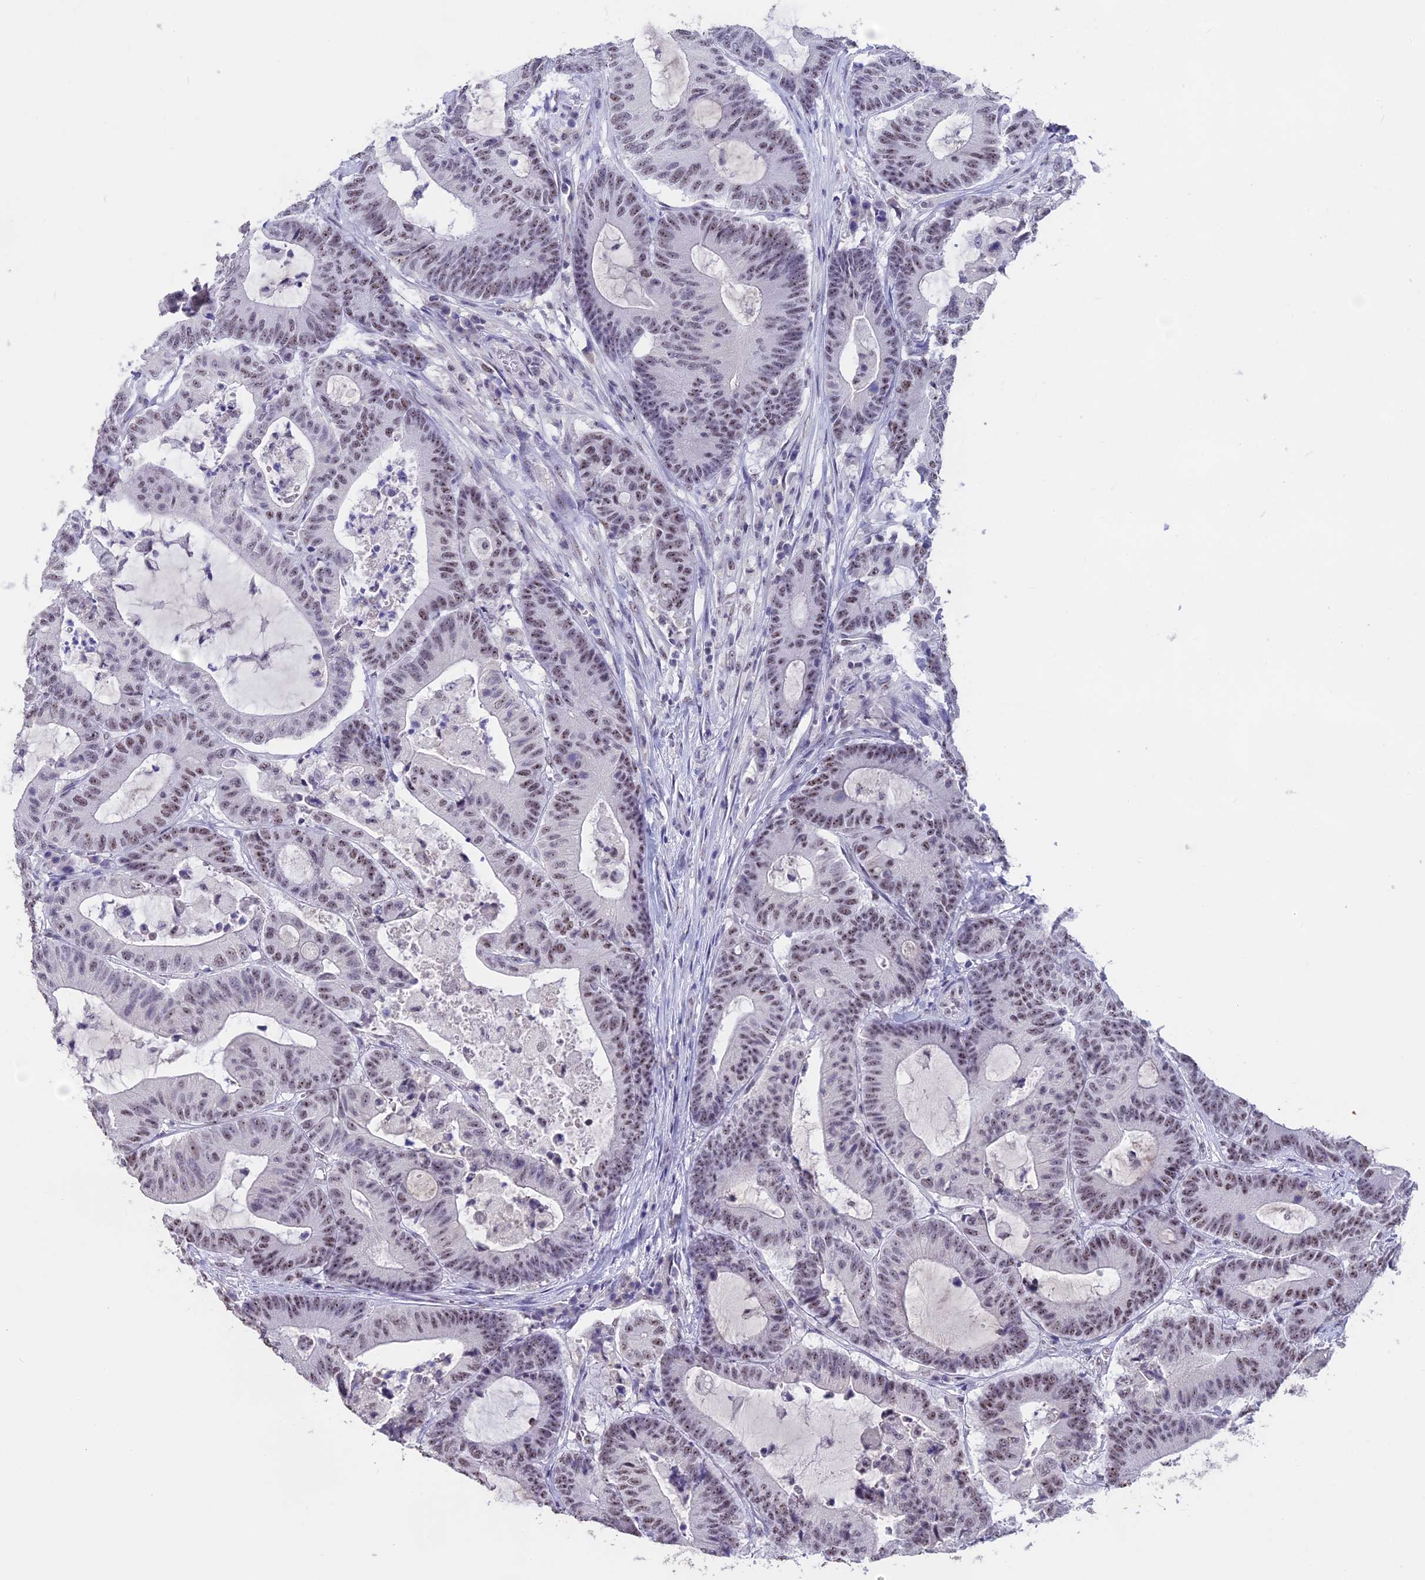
{"staining": {"intensity": "weak", "quantity": "25%-75%", "location": "nuclear"}, "tissue": "colorectal cancer", "cell_type": "Tumor cells", "image_type": "cancer", "snomed": [{"axis": "morphology", "description": "Adenocarcinoma, NOS"}, {"axis": "topography", "description": "Colon"}], "caption": "The histopathology image shows a brown stain indicating the presence of a protein in the nuclear of tumor cells in adenocarcinoma (colorectal). (IHC, brightfield microscopy, high magnification).", "gene": "SETD2", "patient": {"sex": "female", "age": 84}}